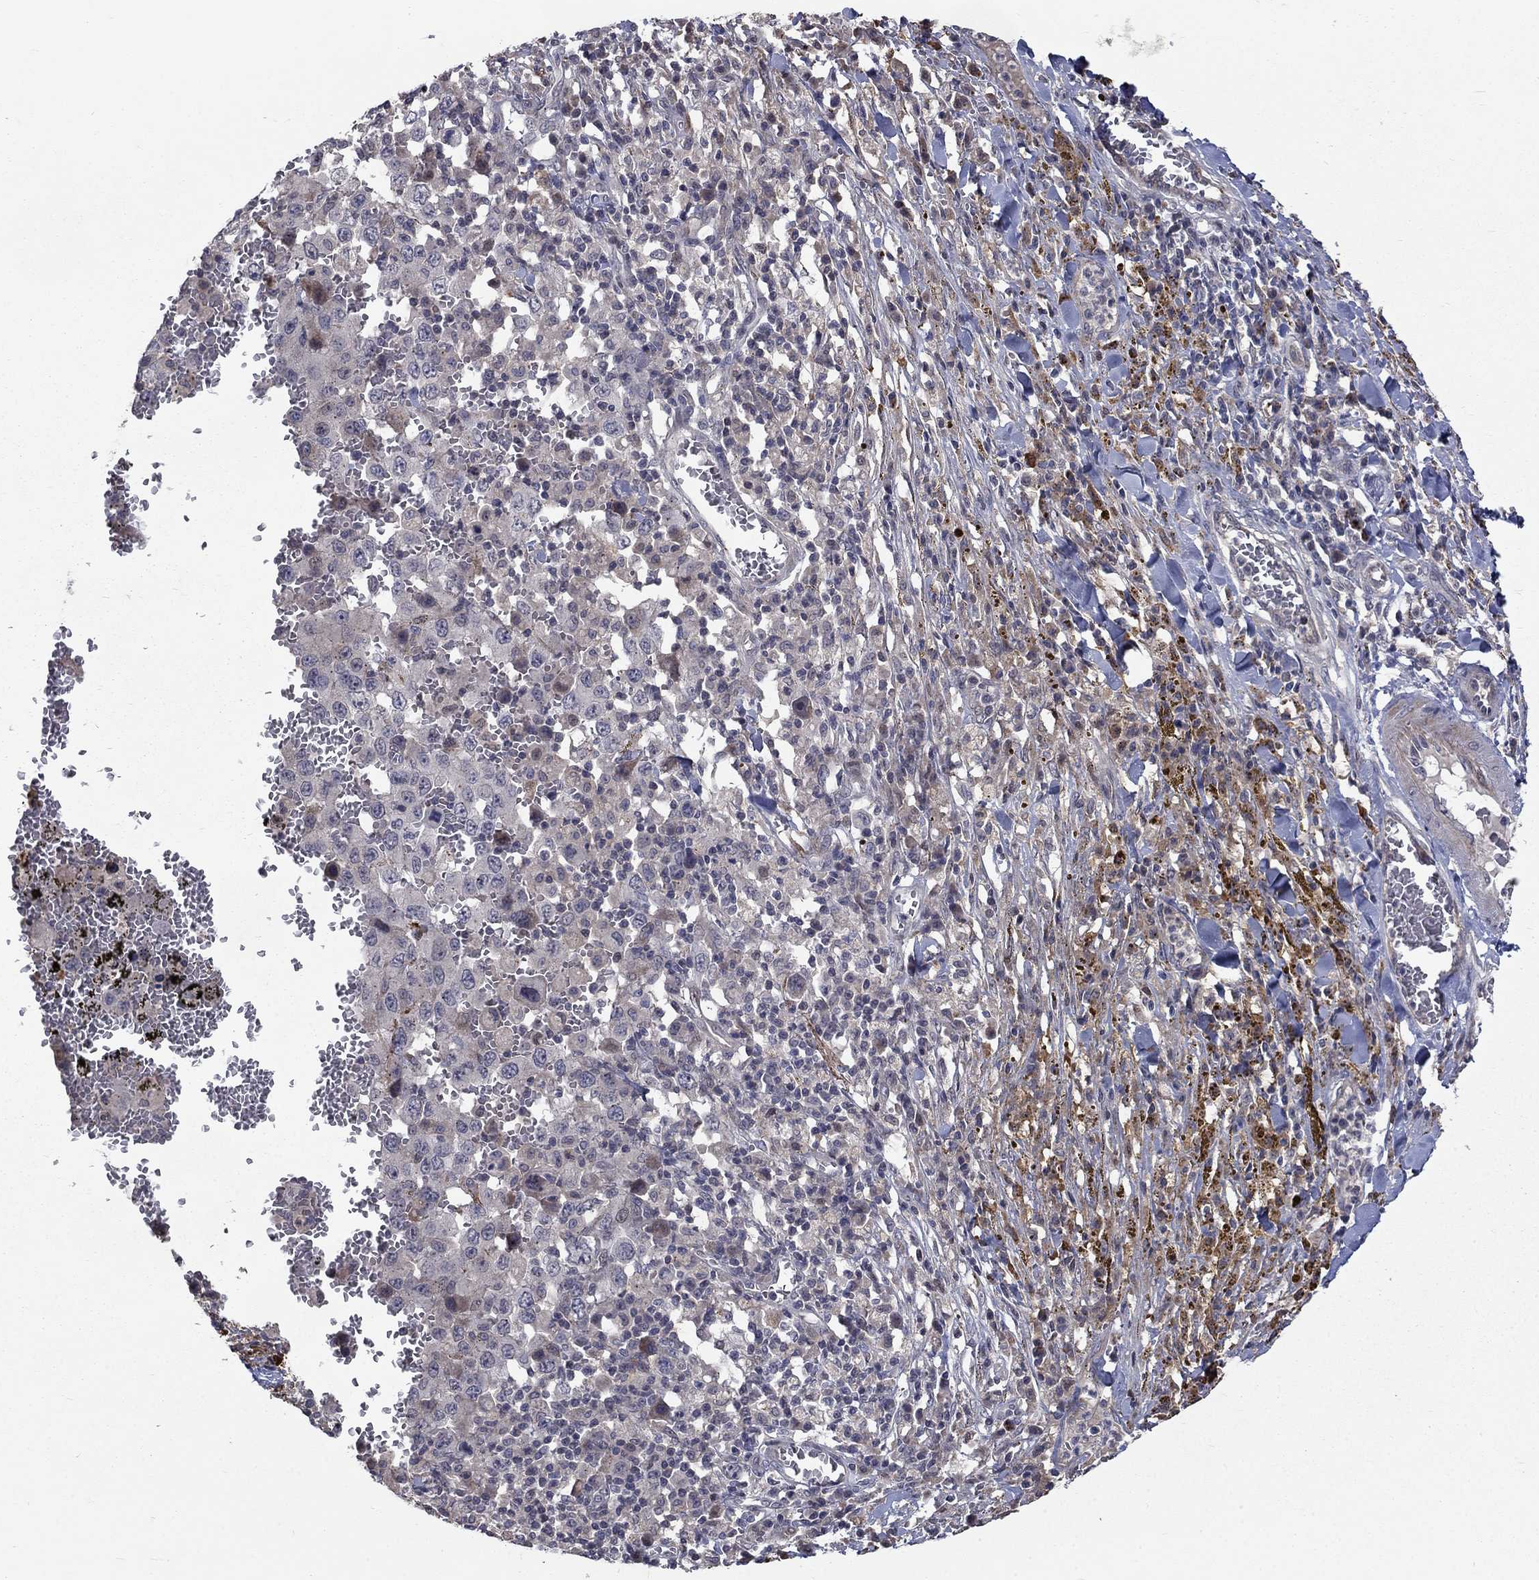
{"staining": {"intensity": "negative", "quantity": "none", "location": "none"}, "tissue": "melanoma", "cell_type": "Tumor cells", "image_type": "cancer", "snomed": [{"axis": "morphology", "description": "Malignant melanoma, NOS"}, {"axis": "topography", "description": "Skin"}], "caption": "The image displays no staining of tumor cells in melanoma.", "gene": "FAM3B", "patient": {"sex": "female", "age": 91}}